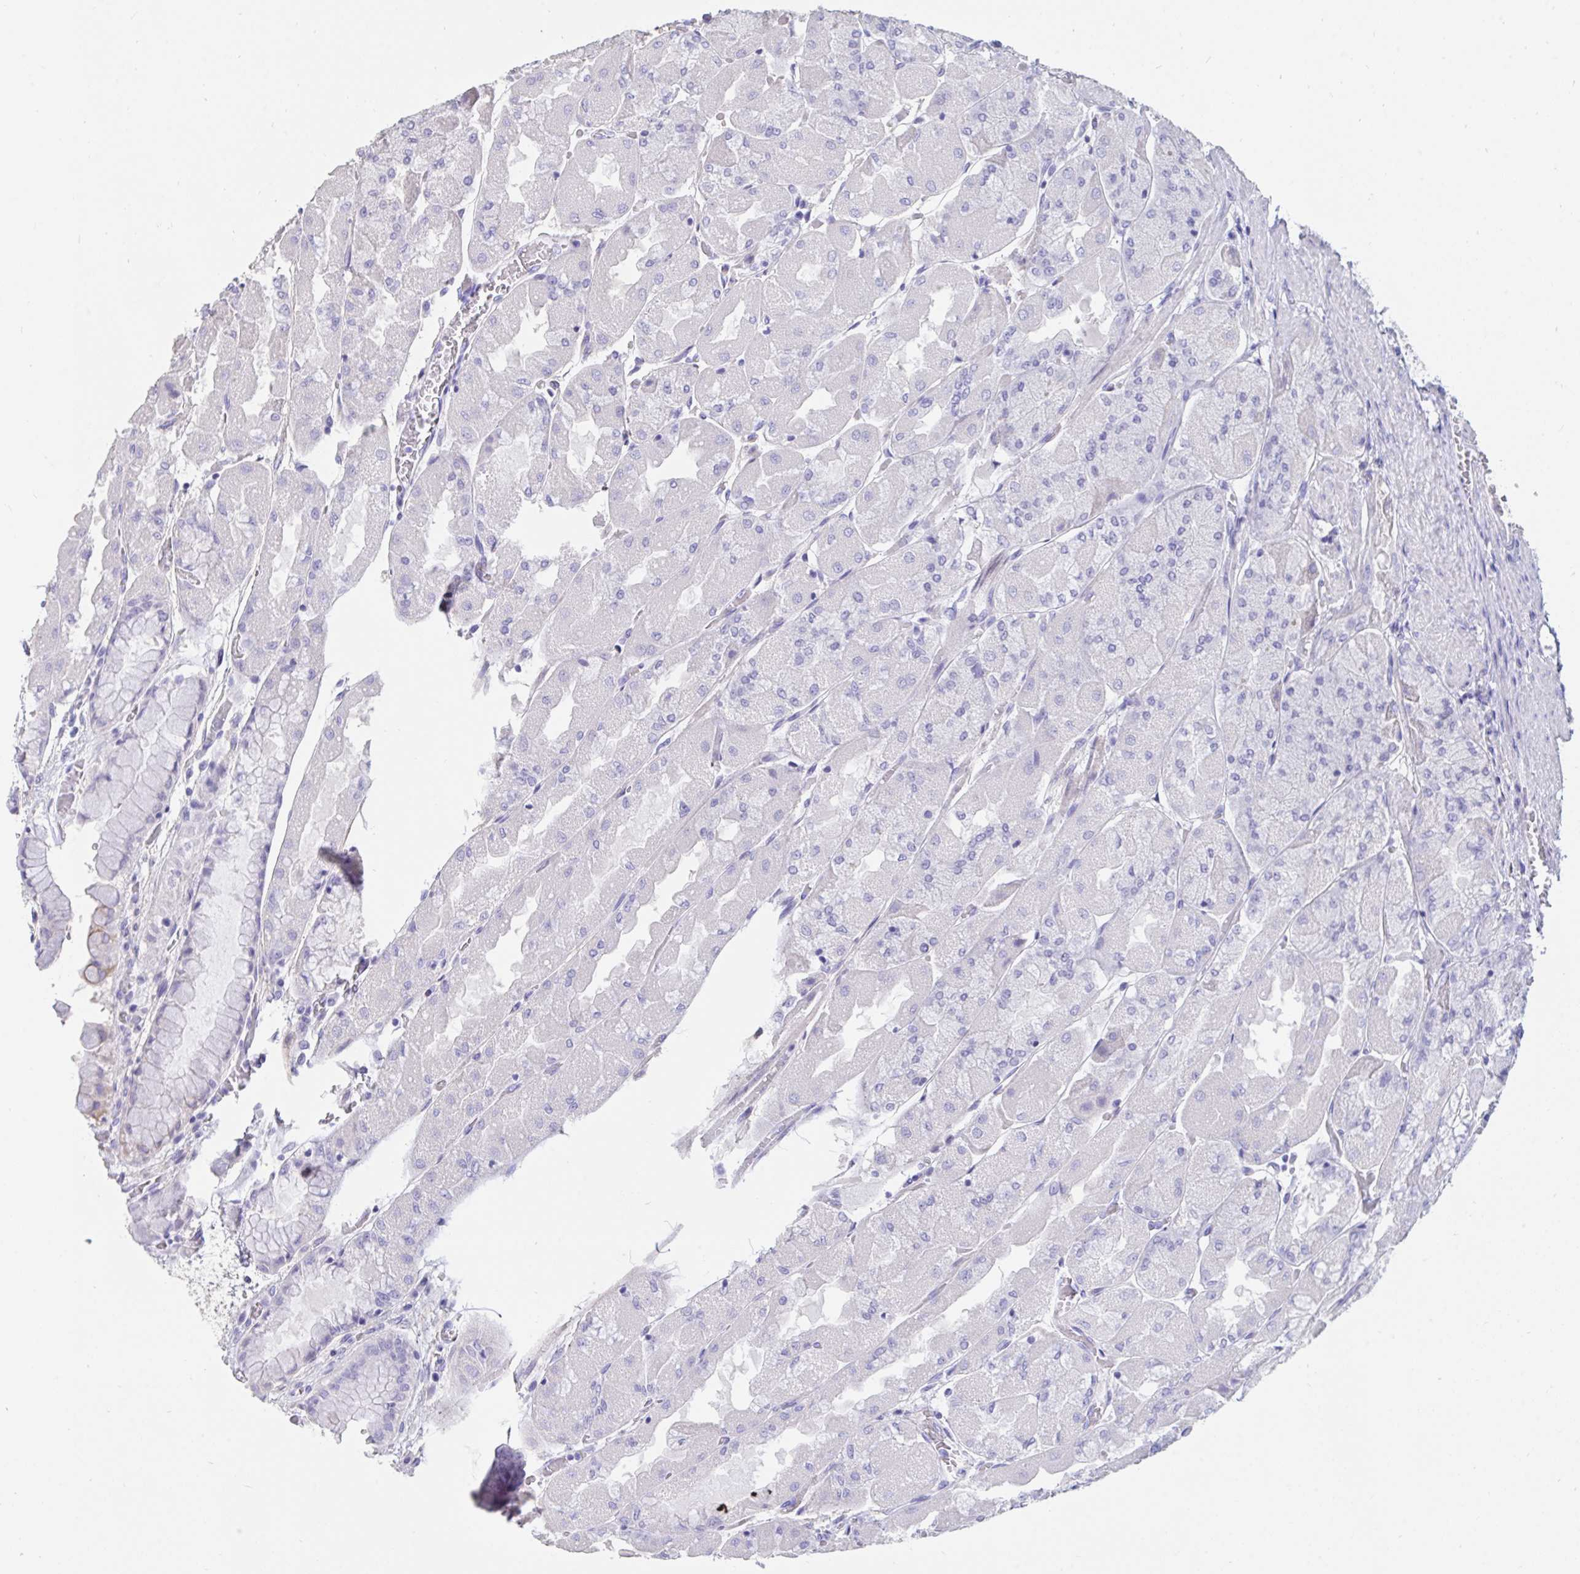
{"staining": {"intensity": "negative", "quantity": "none", "location": "none"}, "tissue": "stomach", "cell_type": "Glandular cells", "image_type": "normal", "snomed": [{"axis": "morphology", "description": "Normal tissue, NOS"}, {"axis": "topography", "description": "Stomach"}], "caption": "Protein analysis of normal stomach reveals no significant positivity in glandular cells.", "gene": "TNNC1", "patient": {"sex": "female", "age": 61}}